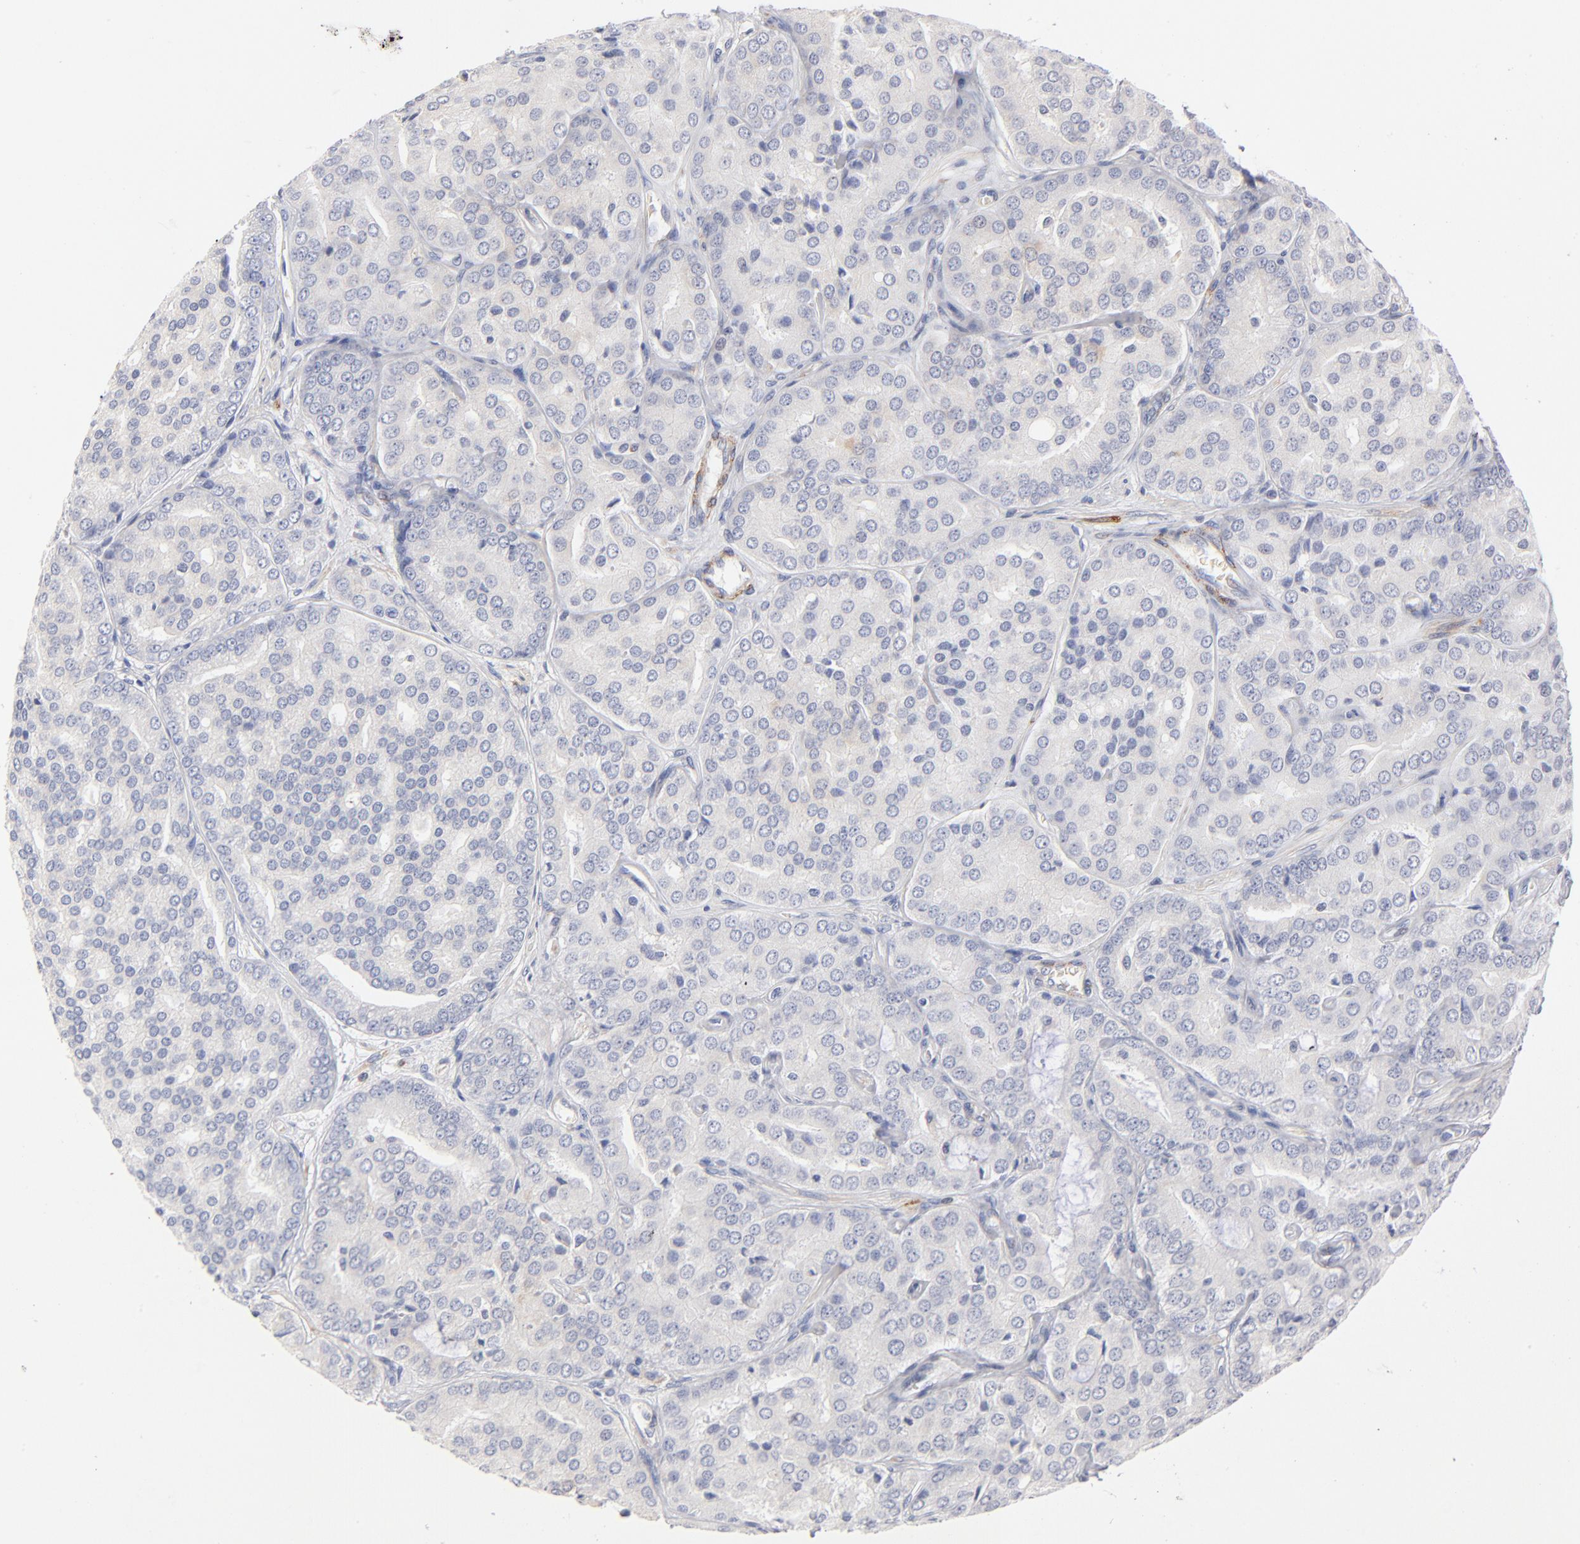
{"staining": {"intensity": "negative", "quantity": "none", "location": "none"}, "tissue": "prostate cancer", "cell_type": "Tumor cells", "image_type": "cancer", "snomed": [{"axis": "morphology", "description": "Adenocarcinoma, High grade"}, {"axis": "topography", "description": "Prostate"}], "caption": "Protein analysis of prostate cancer reveals no significant expression in tumor cells.", "gene": "MID1", "patient": {"sex": "male", "age": 64}}